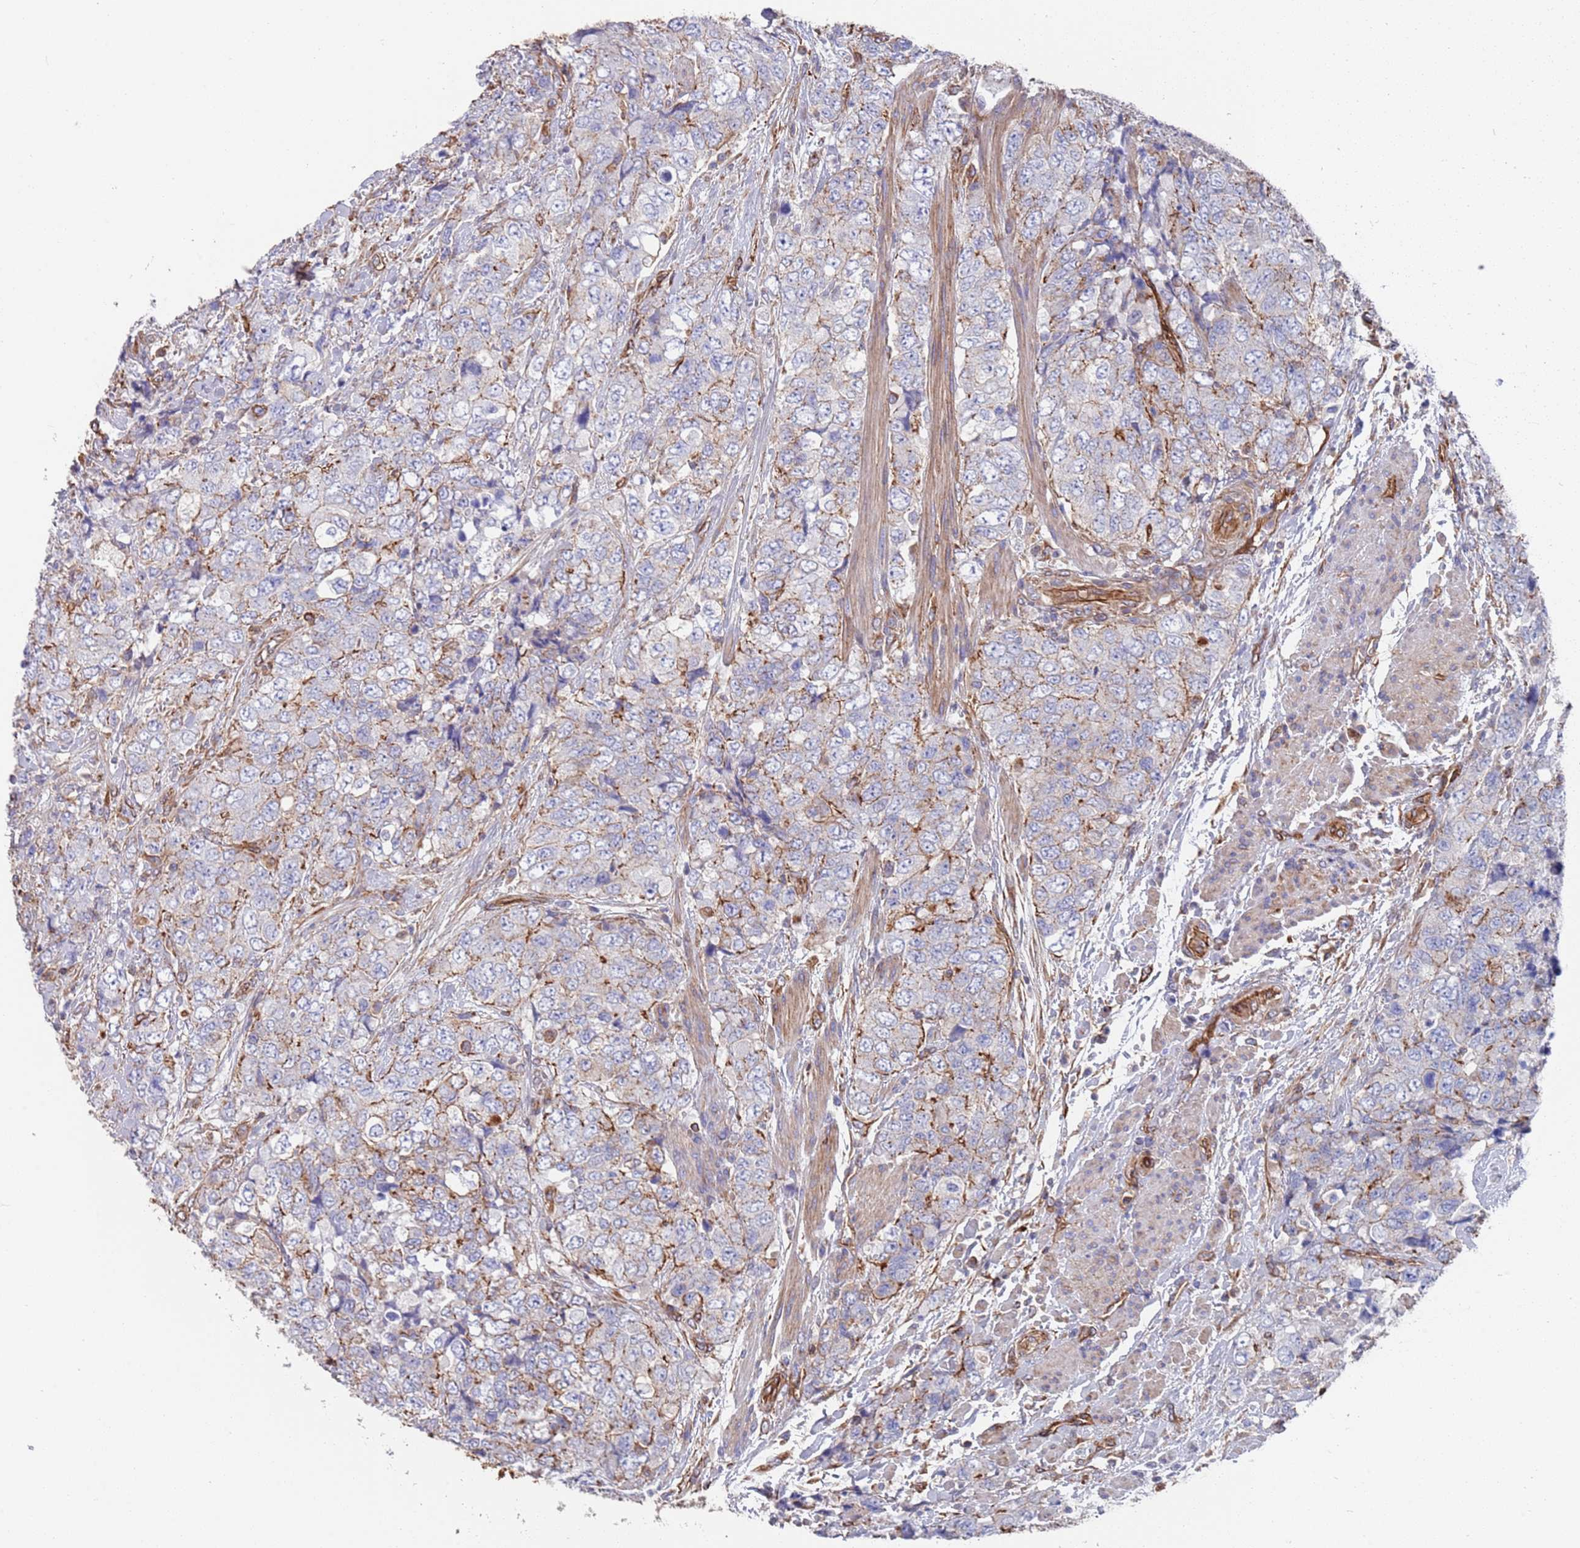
{"staining": {"intensity": "negative", "quantity": "none", "location": "none"}, "tissue": "urothelial cancer", "cell_type": "Tumor cells", "image_type": "cancer", "snomed": [{"axis": "morphology", "description": "Urothelial carcinoma, High grade"}, {"axis": "topography", "description": "Urinary bladder"}], "caption": "High power microscopy photomicrograph of an immunohistochemistry (IHC) image of urothelial cancer, revealing no significant staining in tumor cells. Brightfield microscopy of IHC stained with DAB (brown) and hematoxylin (blue), captured at high magnification.", "gene": "JAKMIP2", "patient": {"sex": "female", "age": 78}}